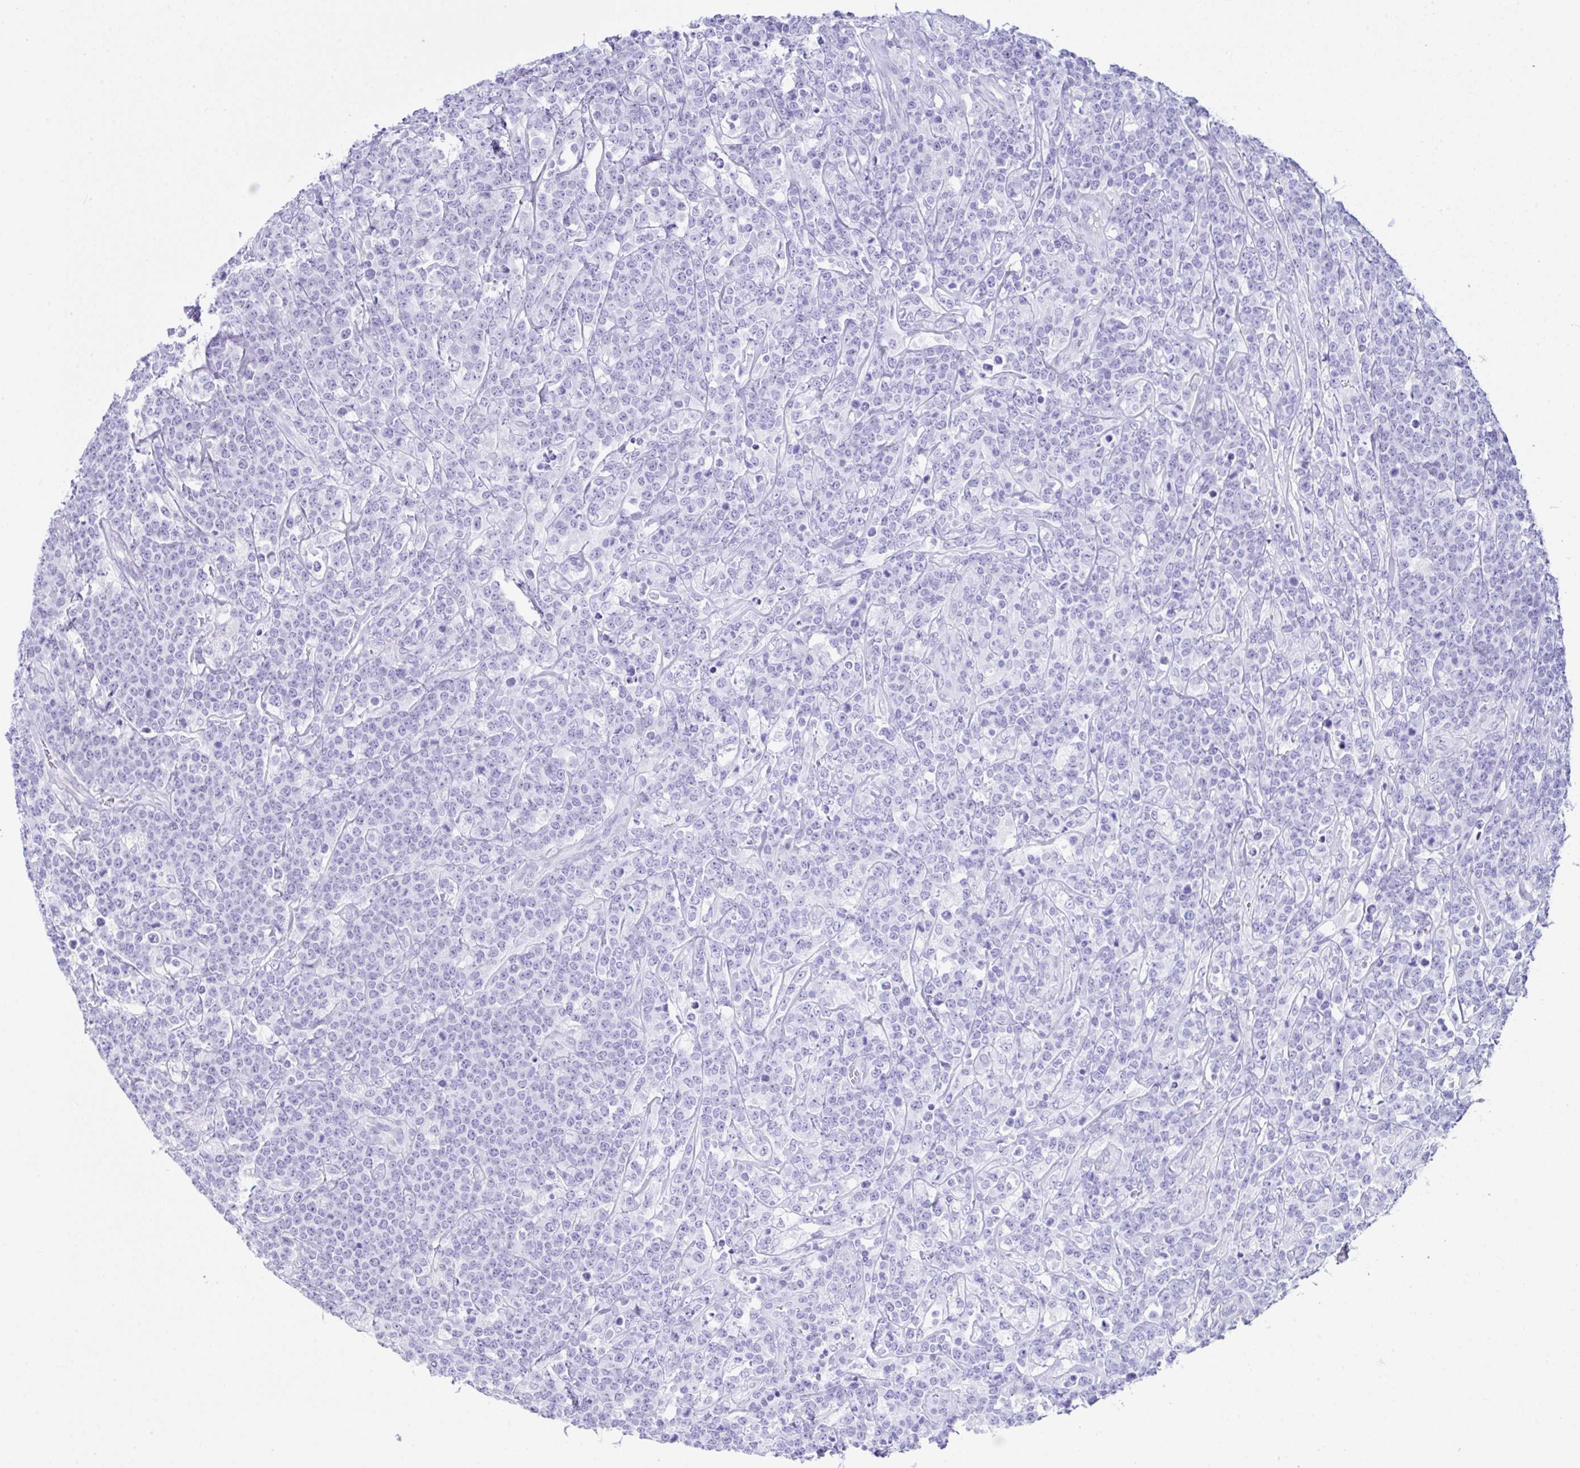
{"staining": {"intensity": "negative", "quantity": "none", "location": "none"}, "tissue": "lymphoma", "cell_type": "Tumor cells", "image_type": "cancer", "snomed": [{"axis": "morphology", "description": "Malignant lymphoma, non-Hodgkin's type, High grade"}, {"axis": "topography", "description": "Small intestine"}], "caption": "IHC image of neoplastic tissue: lymphoma stained with DAB (3,3'-diaminobenzidine) demonstrates no significant protein expression in tumor cells.", "gene": "LGALS4", "patient": {"sex": "male", "age": 8}}